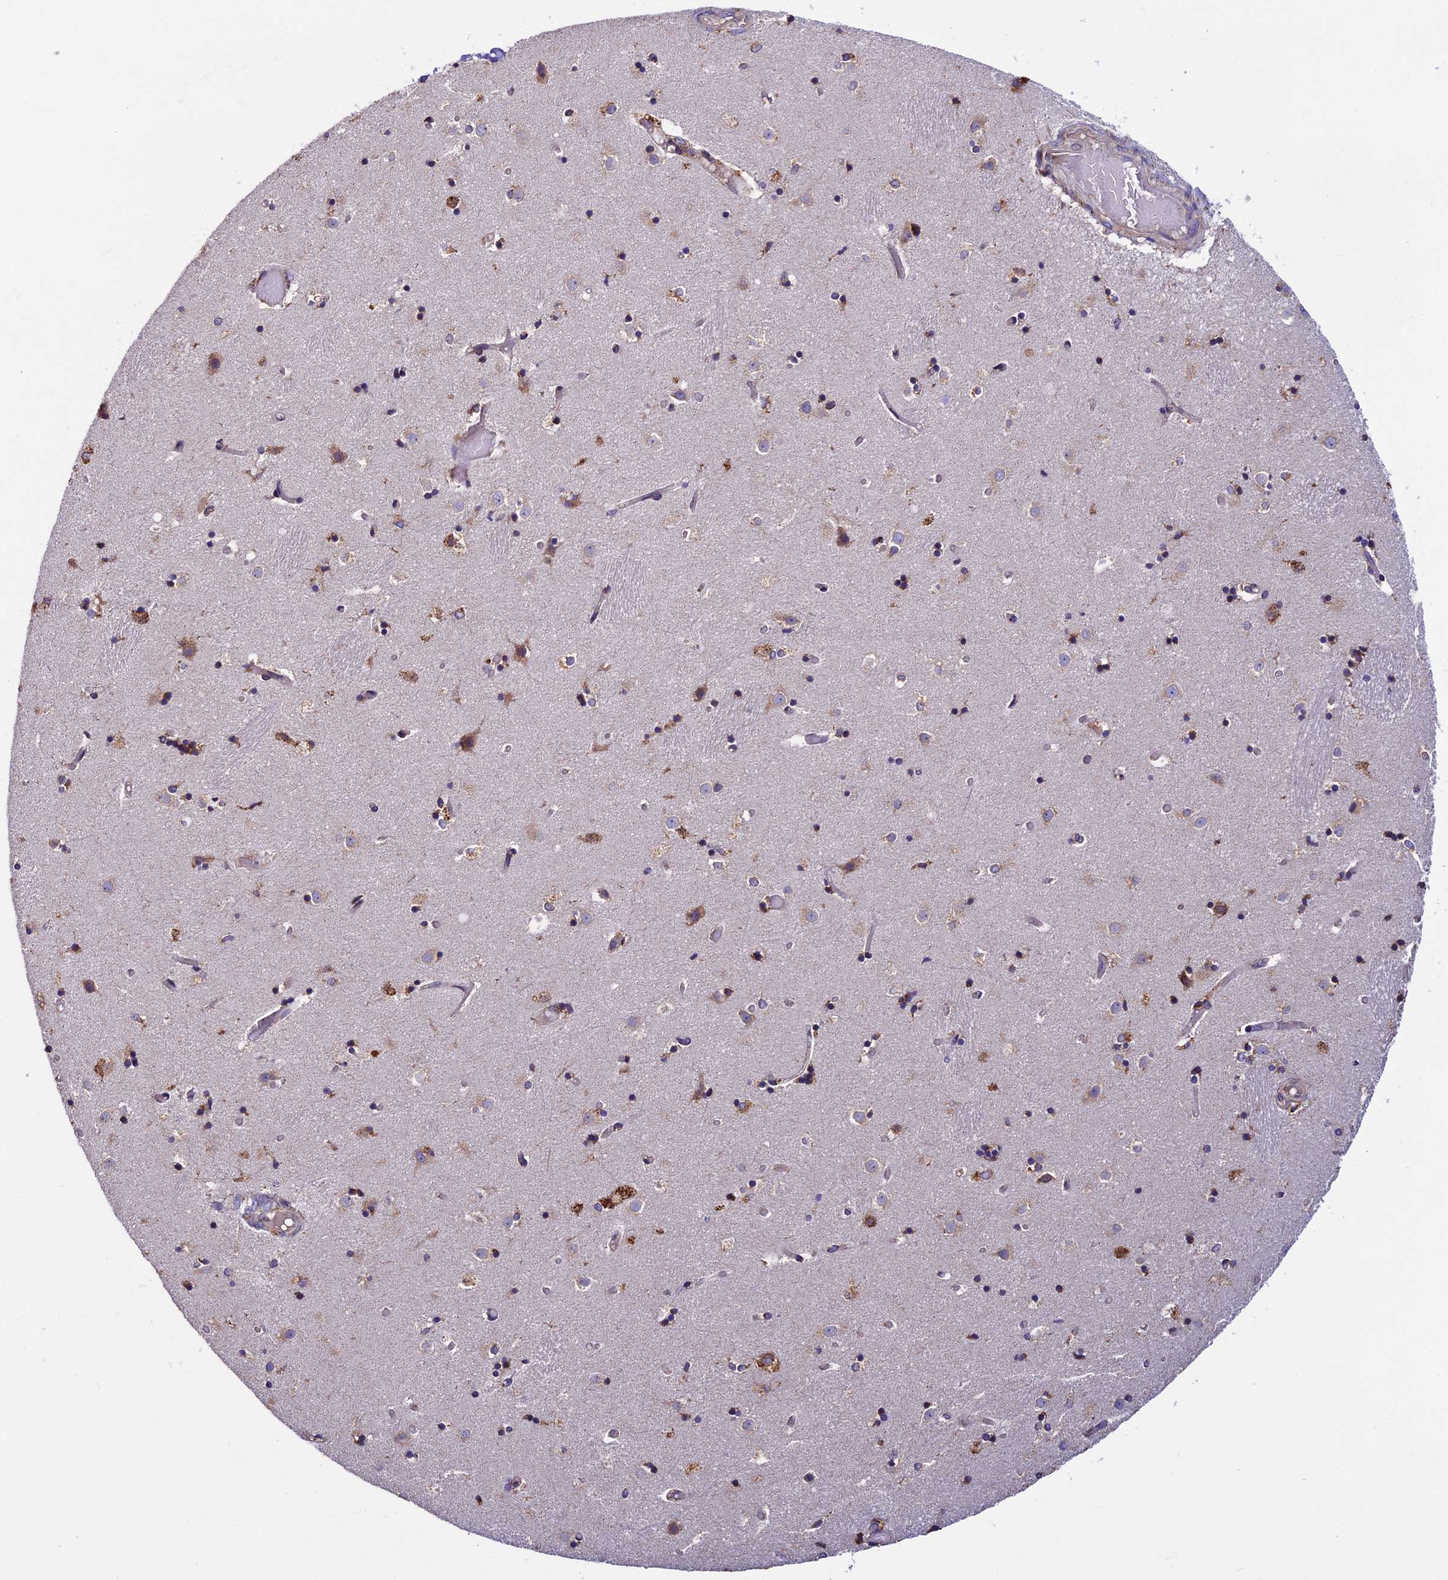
{"staining": {"intensity": "weak", "quantity": "<25%", "location": "cytoplasmic/membranous"}, "tissue": "caudate", "cell_type": "Glial cells", "image_type": "normal", "snomed": [{"axis": "morphology", "description": "Normal tissue, NOS"}, {"axis": "topography", "description": "Lateral ventricle wall"}], "caption": "IHC micrograph of unremarkable human caudate stained for a protein (brown), which exhibits no expression in glial cells. Brightfield microscopy of immunohistochemistry (IHC) stained with DAB (3,3'-diaminobenzidine) (brown) and hematoxylin (blue), captured at high magnification.", "gene": "BTBD3", "patient": {"sex": "female", "age": 52}}